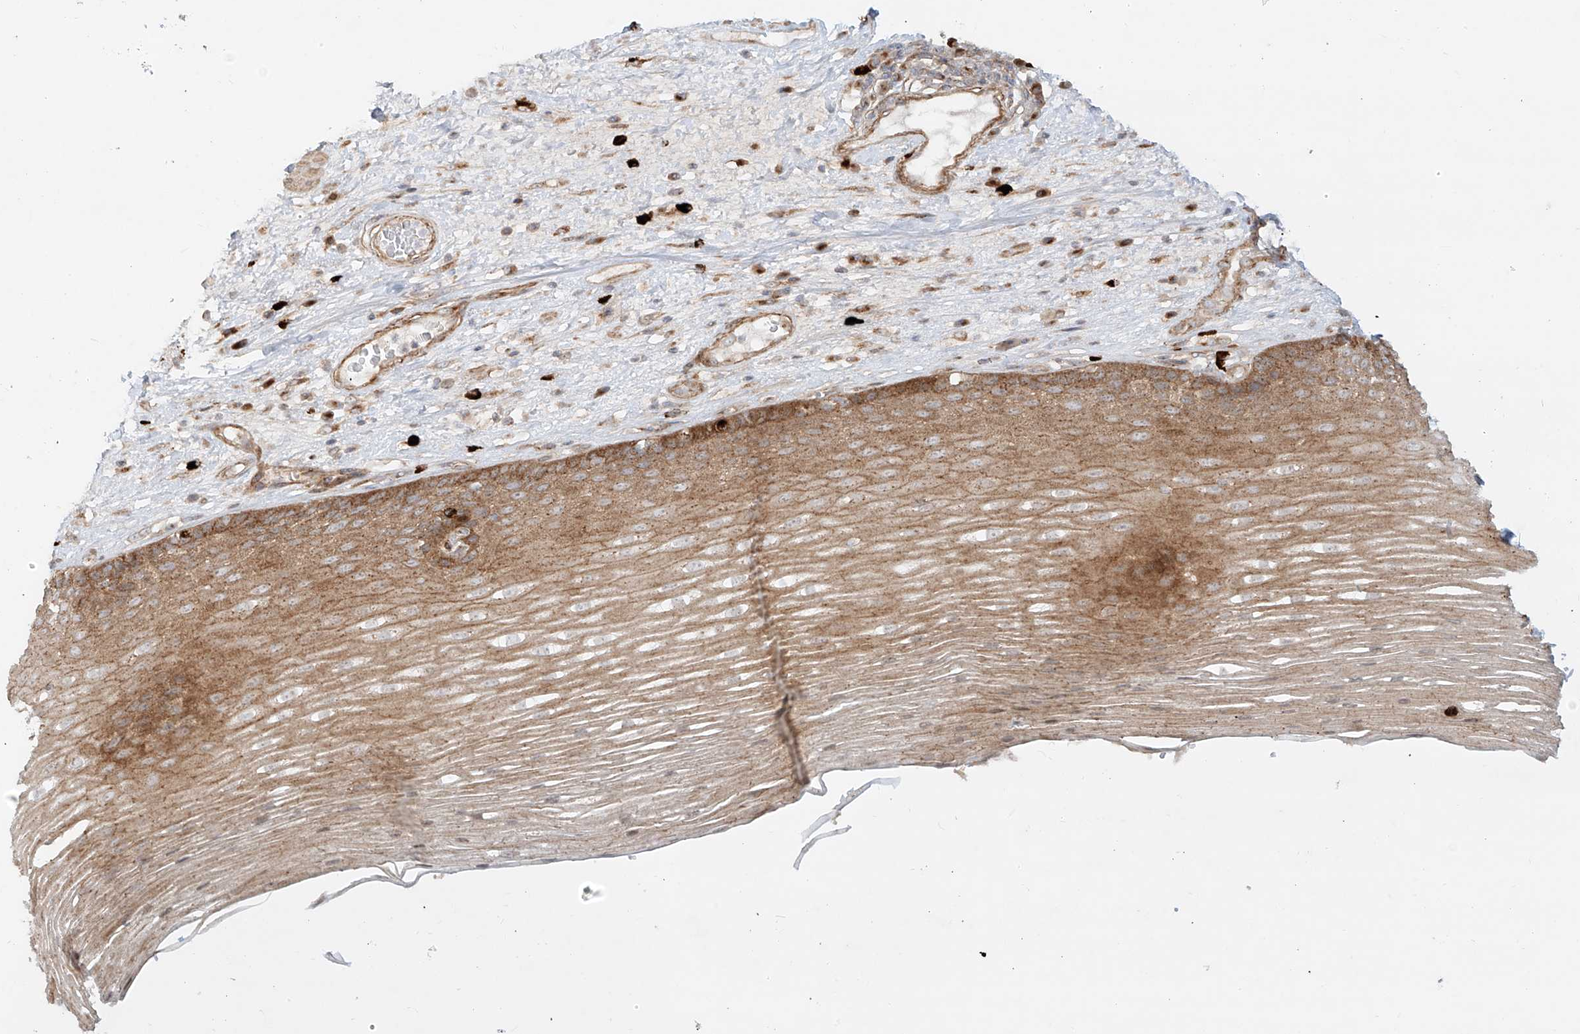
{"staining": {"intensity": "moderate", "quantity": ">75%", "location": "cytoplasmic/membranous"}, "tissue": "esophagus", "cell_type": "Squamous epithelial cells", "image_type": "normal", "snomed": [{"axis": "morphology", "description": "Normal tissue, NOS"}, {"axis": "topography", "description": "Esophagus"}], "caption": "Human esophagus stained with a brown dye exhibits moderate cytoplasmic/membranous positive positivity in about >75% of squamous epithelial cells.", "gene": "ZNF287", "patient": {"sex": "male", "age": 62}}